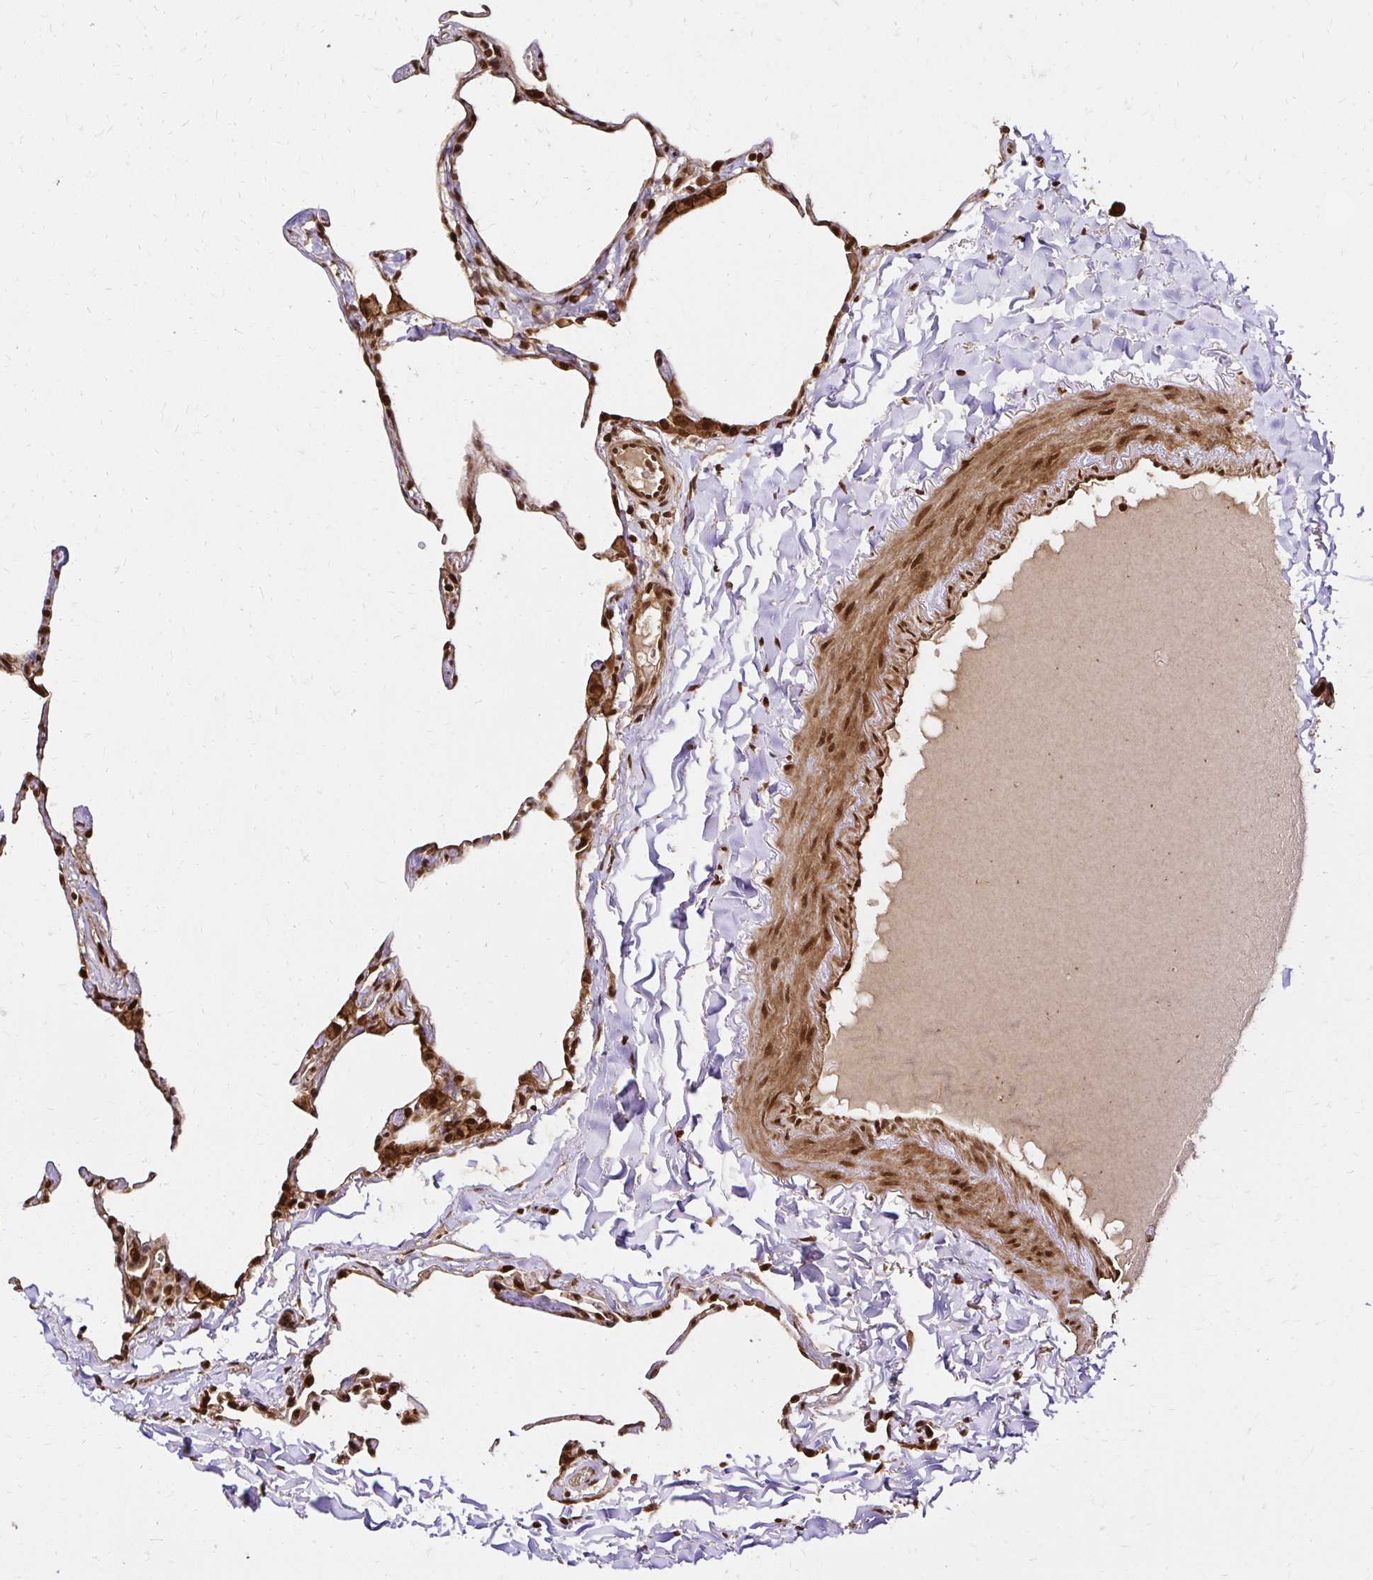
{"staining": {"intensity": "strong", "quantity": ">75%", "location": "cytoplasmic/membranous,nuclear"}, "tissue": "lung", "cell_type": "Alveolar cells", "image_type": "normal", "snomed": [{"axis": "morphology", "description": "Normal tissue, NOS"}, {"axis": "topography", "description": "Lung"}], "caption": "Protein expression analysis of benign lung shows strong cytoplasmic/membranous,nuclear positivity in about >75% of alveolar cells.", "gene": "GLYR1", "patient": {"sex": "male", "age": 65}}